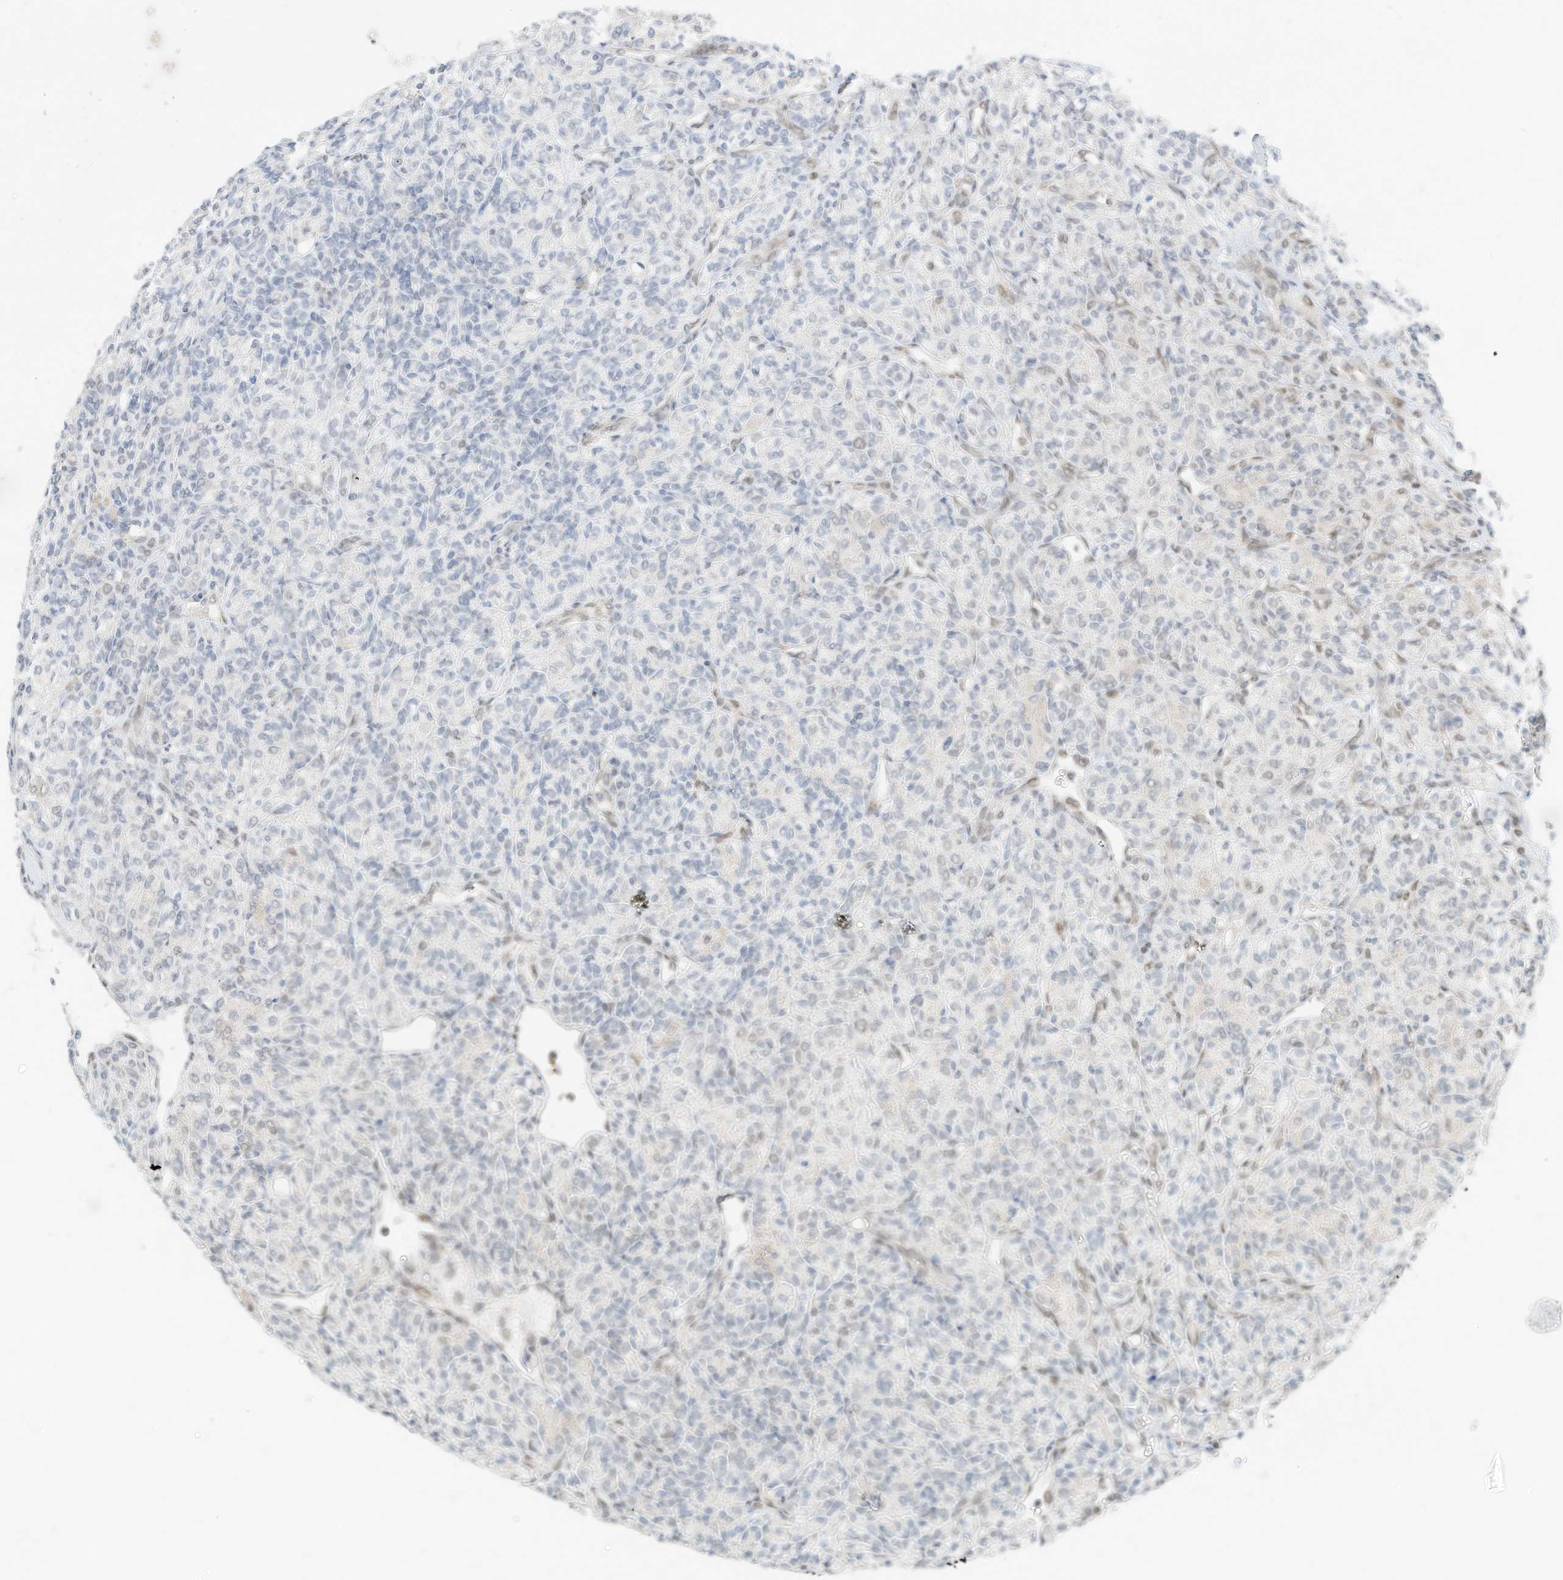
{"staining": {"intensity": "negative", "quantity": "none", "location": "none"}, "tissue": "renal cancer", "cell_type": "Tumor cells", "image_type": "cancer", "snomed": [{"axis": "morphology", "description": "Adenocarcinoma, NOS"}, {"axis": "topography", "description": "Kidney"}], "caption": "High magnification brightfield microscopy of adenocarcinoma (renal) stained with DAB (3,3'-diaminobenzidine) (brown) and counterstained with hematoxylin (blue): tumor cells show no significant staining.", "gene": "OGT", "patient": {"sex": "male", "age": 77}}